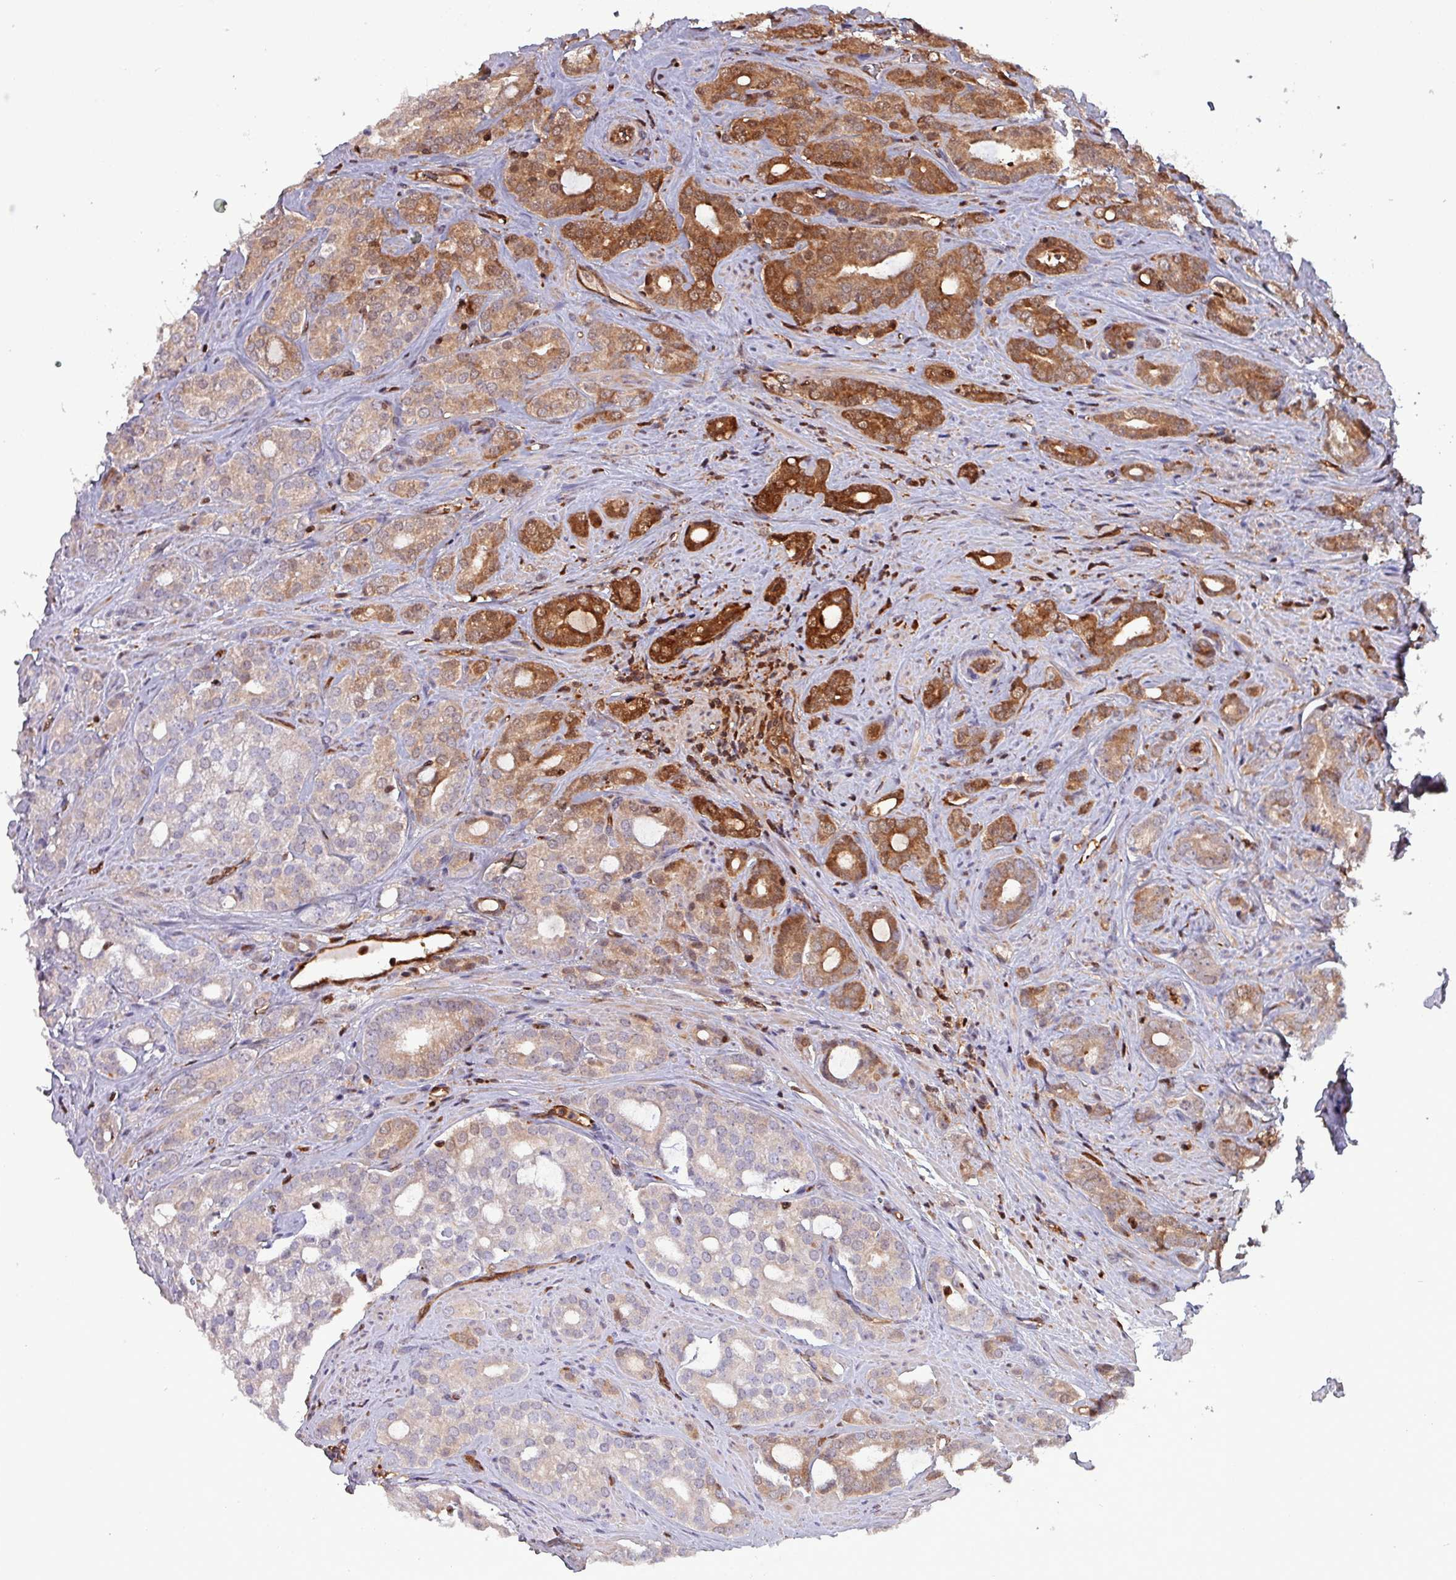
{"staining": {"intensity": "strong", "quantity": "25%-75%", "location": "cytoplasmic/membranous,nuclear"}, "tissue": "prostate cancer", "cell_type": "Tumor cells", "image_type": "cancer", "snomed": [{"axis": "morphology", "description": "Adenocarcinoma, High grade"}, {"axis": "topography", "description": "Prostate"}], "caption": "This is a micrograph of immunohistochemistry staining of prostate cancer (adenocarcinoma (high-grade)), which shows strong expression in the cytoplasmic/membranous and nuclear of tumor cells.", "gene": "PSMB8", "patient": {"sex": "male", "age": 63}}